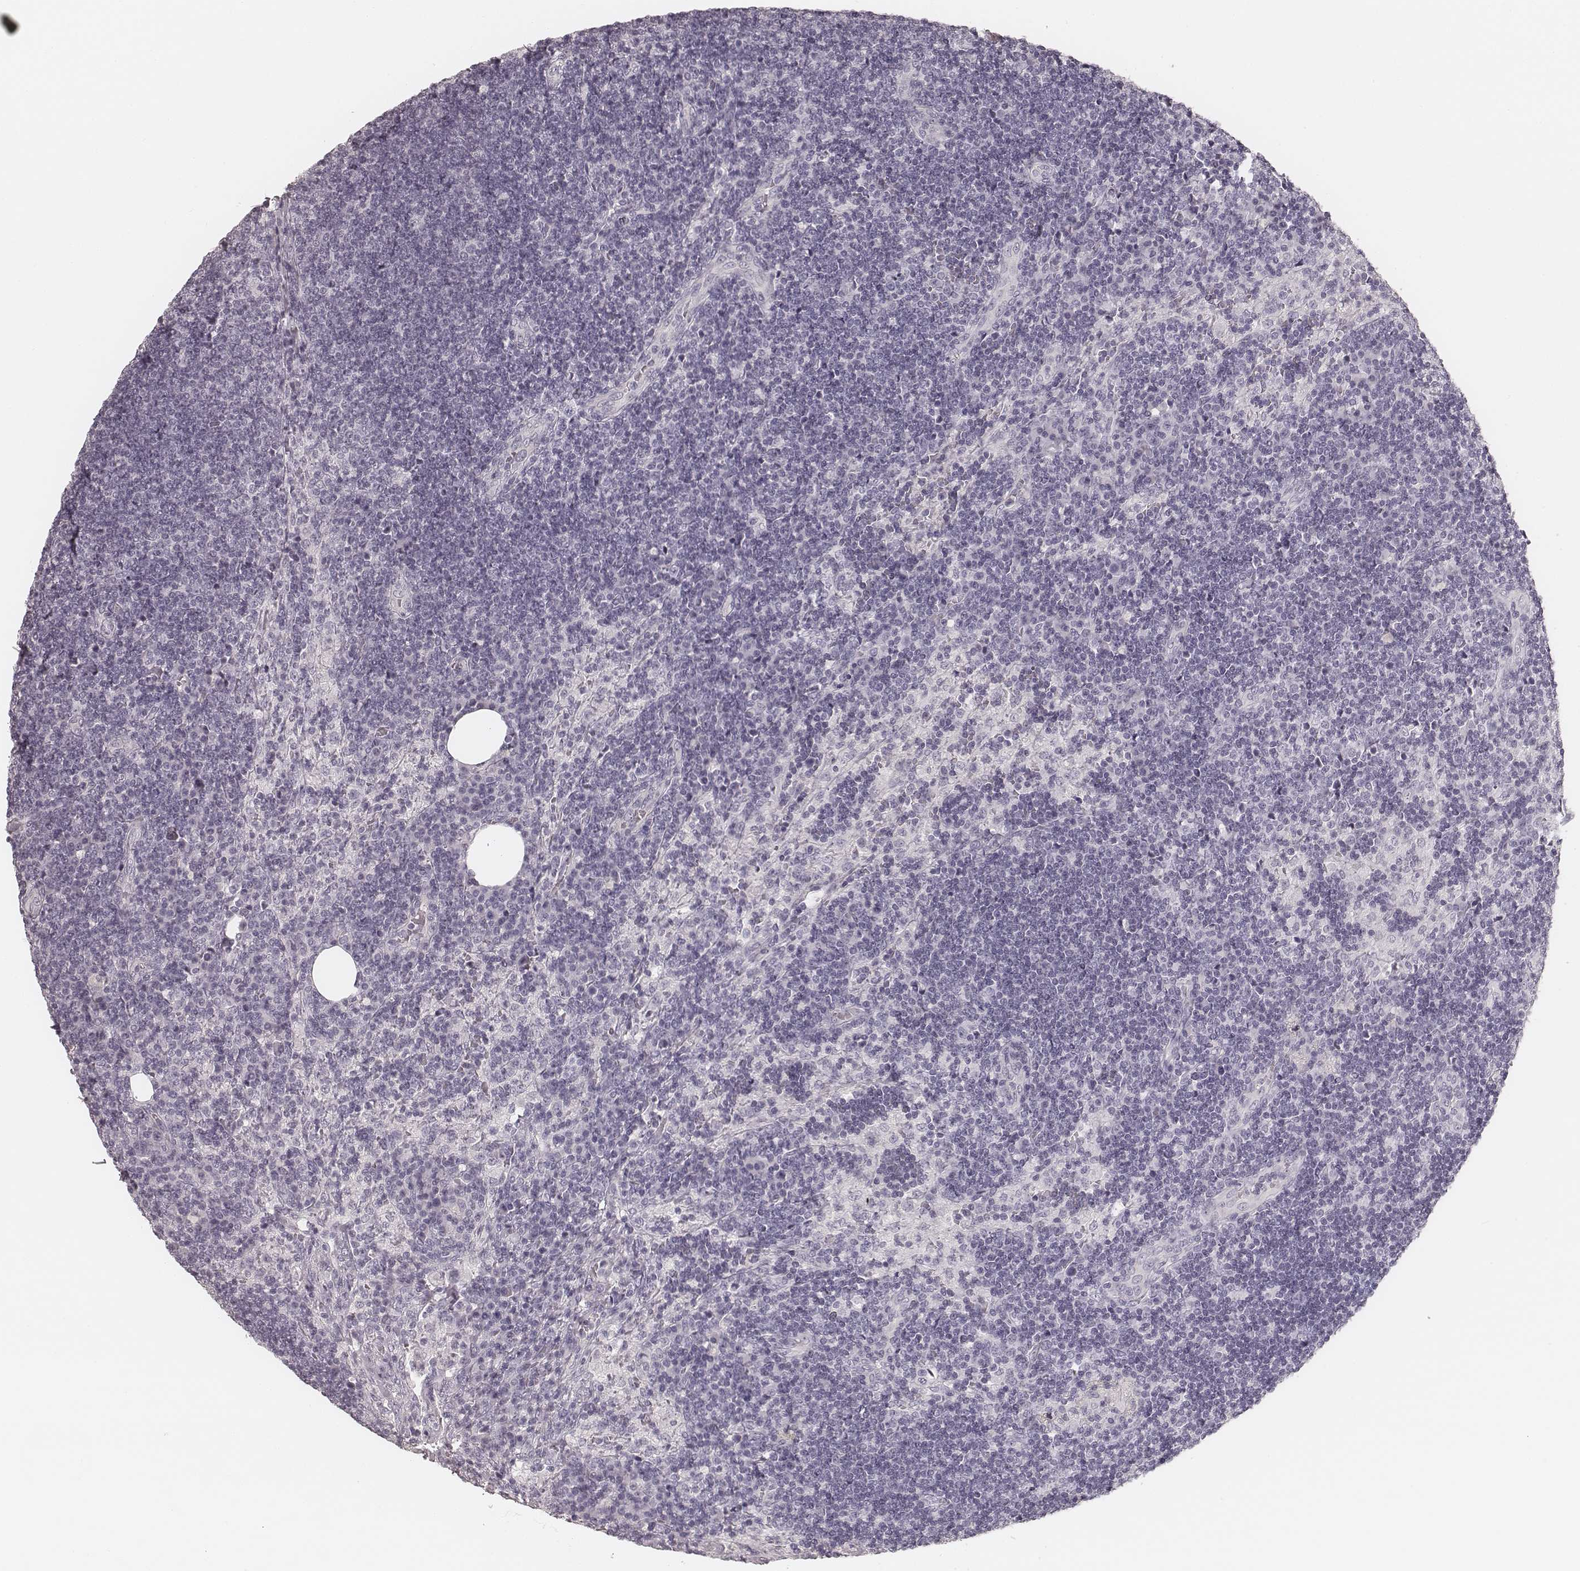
{"staining": {"intensity": "negative", "quantity": "none", "location": "none"}, "tissue": "lymph node", "cell_type": "Germinal center cells", "image_type": "normal", "snomed": [{"axis": "morphology", "description": "Normal tissue, NOS"}, {"axis": "topography", "description": "Lymph node"}], "caption": "IHC image of benign lymph node: human lymph node stained with DAB (3,3'-diaminobenzidine) displays no significant protein positivity in germinal center cells.", "gene": "HNF4G", "patient": {"sex": "male", "age": 63}}